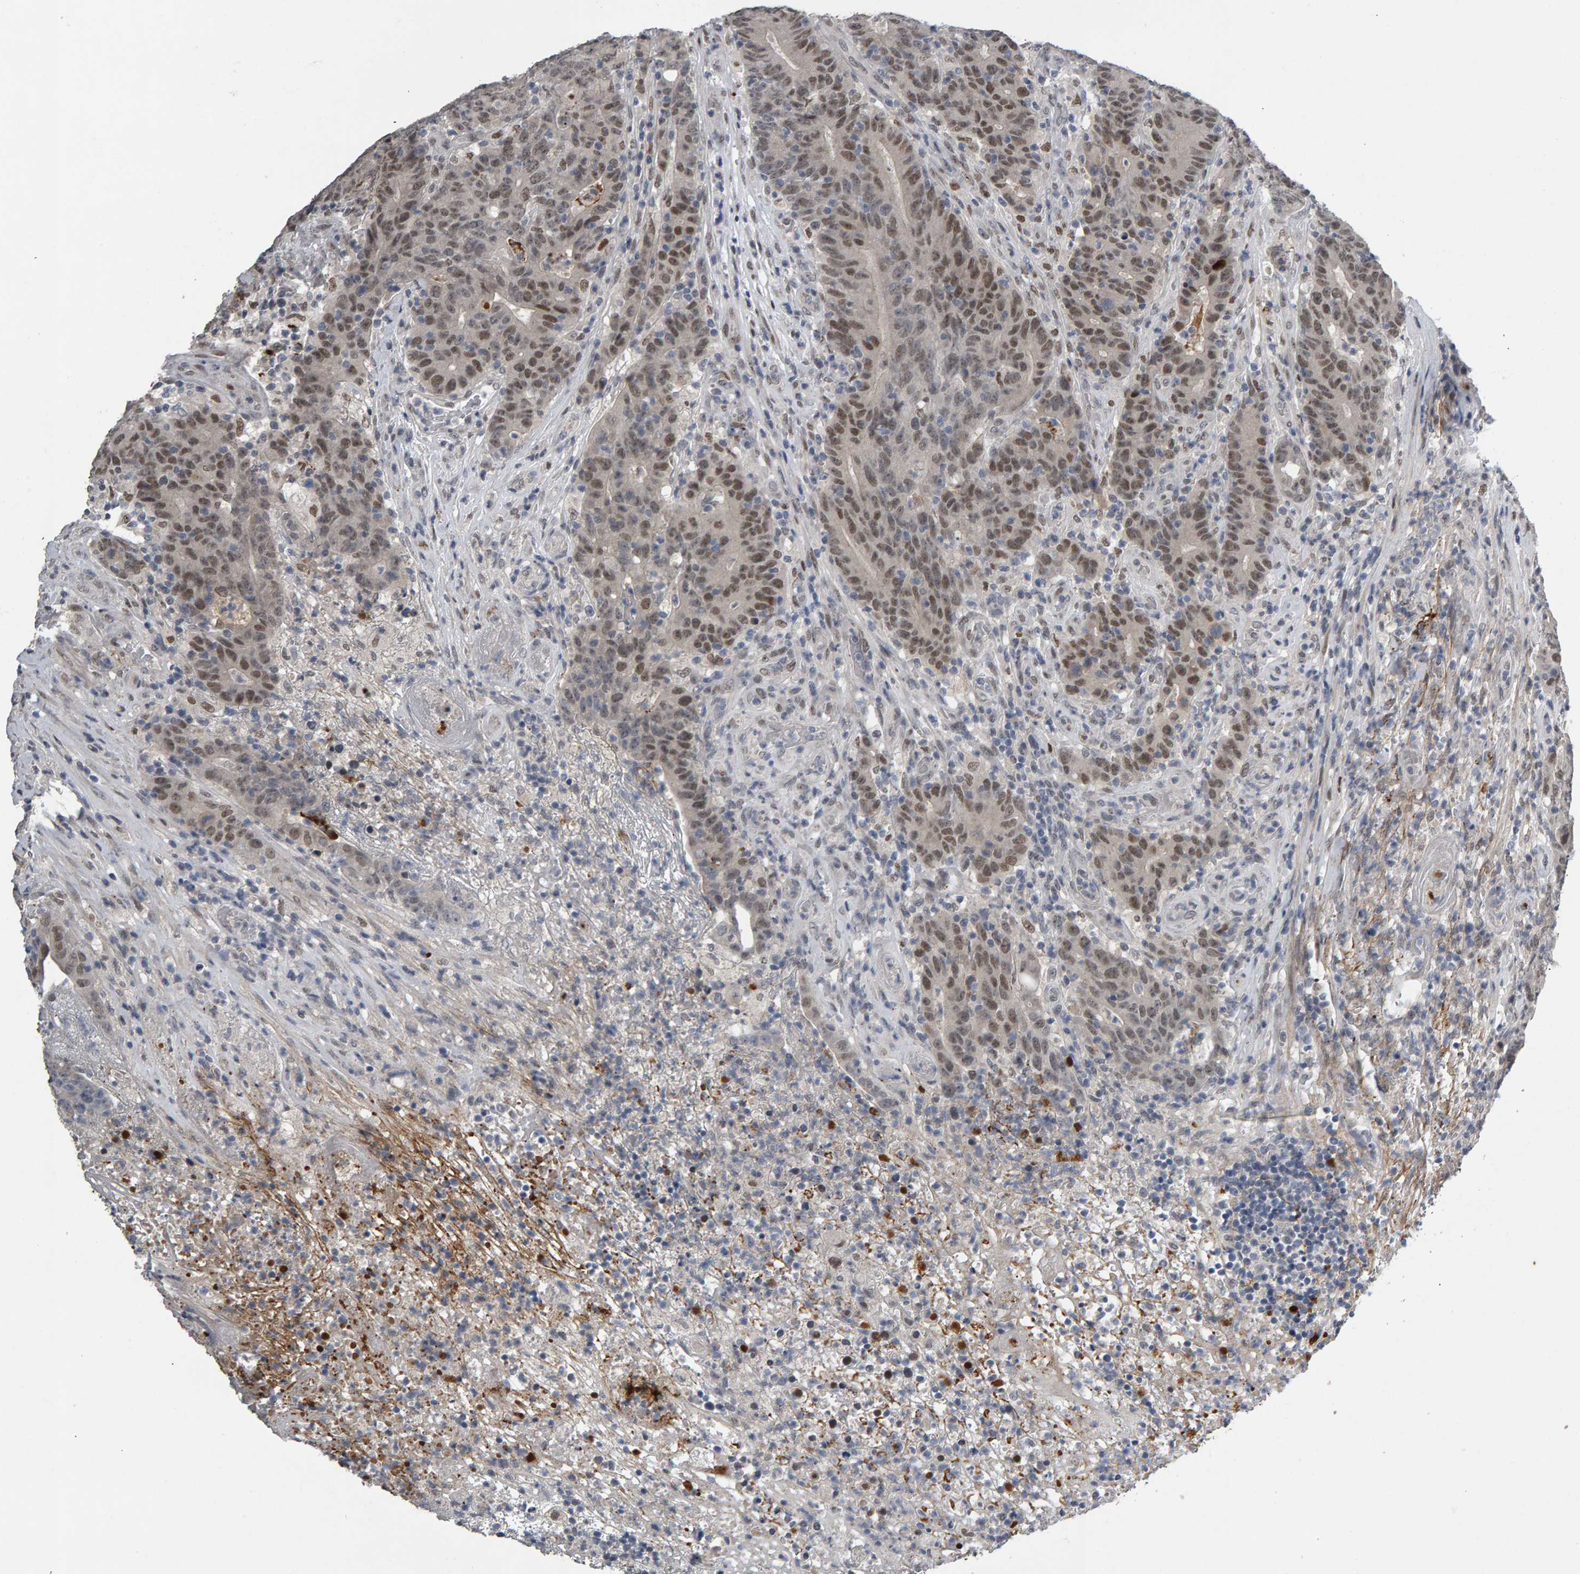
{"staining": {"intensity": "weak", "quantity": ">75%", "location": "nuclear"}, "tissue": "colorectal cancer", "cell_type": "Tumor cells", "image_type": "cancer", "snomed": [{"axis": "morphology", "description": "Normal tissue, NOS"}, {"axis": "morphology", "description": "Adenocarcinoma, NOS"}, {"axis": "topography", "description": "Colon"}], "caption": "Immunohistochemistry of human colorectal adenocarcinoma reveals low levels of weak nuclear staining in about >75% of tumor cells.", "gene": "IPO8", "patient": {"sex": "female", "age": 75}}